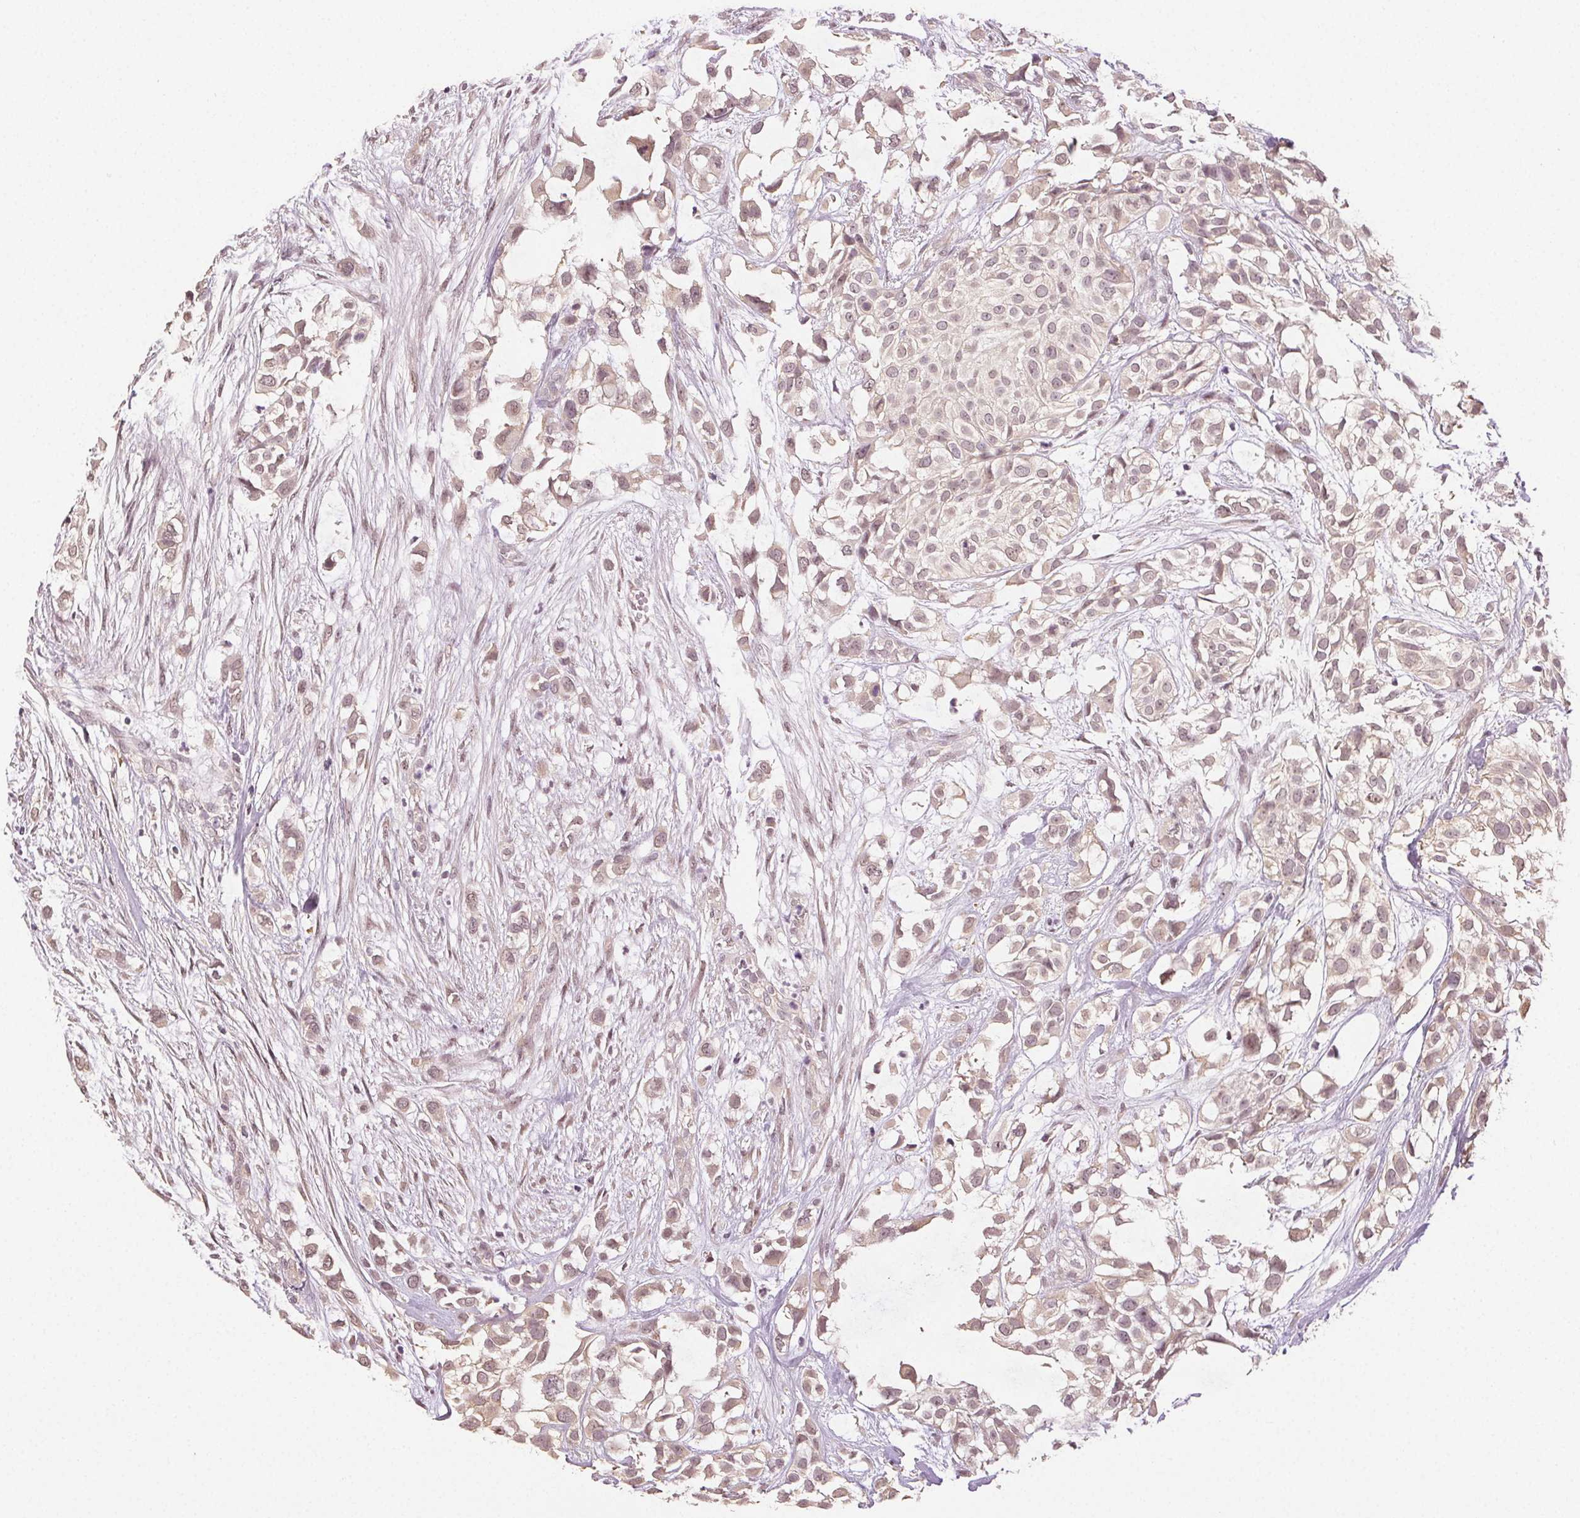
{"staining": {"intensity": "weak", "quantity": "25%-75%", "location": "nuclear"}, "tissue": "urothelial cancer", "cell_type": "Tumor cells", "image_type": "cancer", "snomed": [{"axis": "morphology", "description": "Urothelial carcinoma, High grade"}, {"axis": "topography", "description": "Urinary bladder"}], "caption": "Human urothelial carcinoma (high-grade) stained with a brown dye exhibits weak nuclear positive positivity in about 25%-75% of tumor cells.", "gene": "PLCB1", "patient": {"sex": "male", "age": 56}}